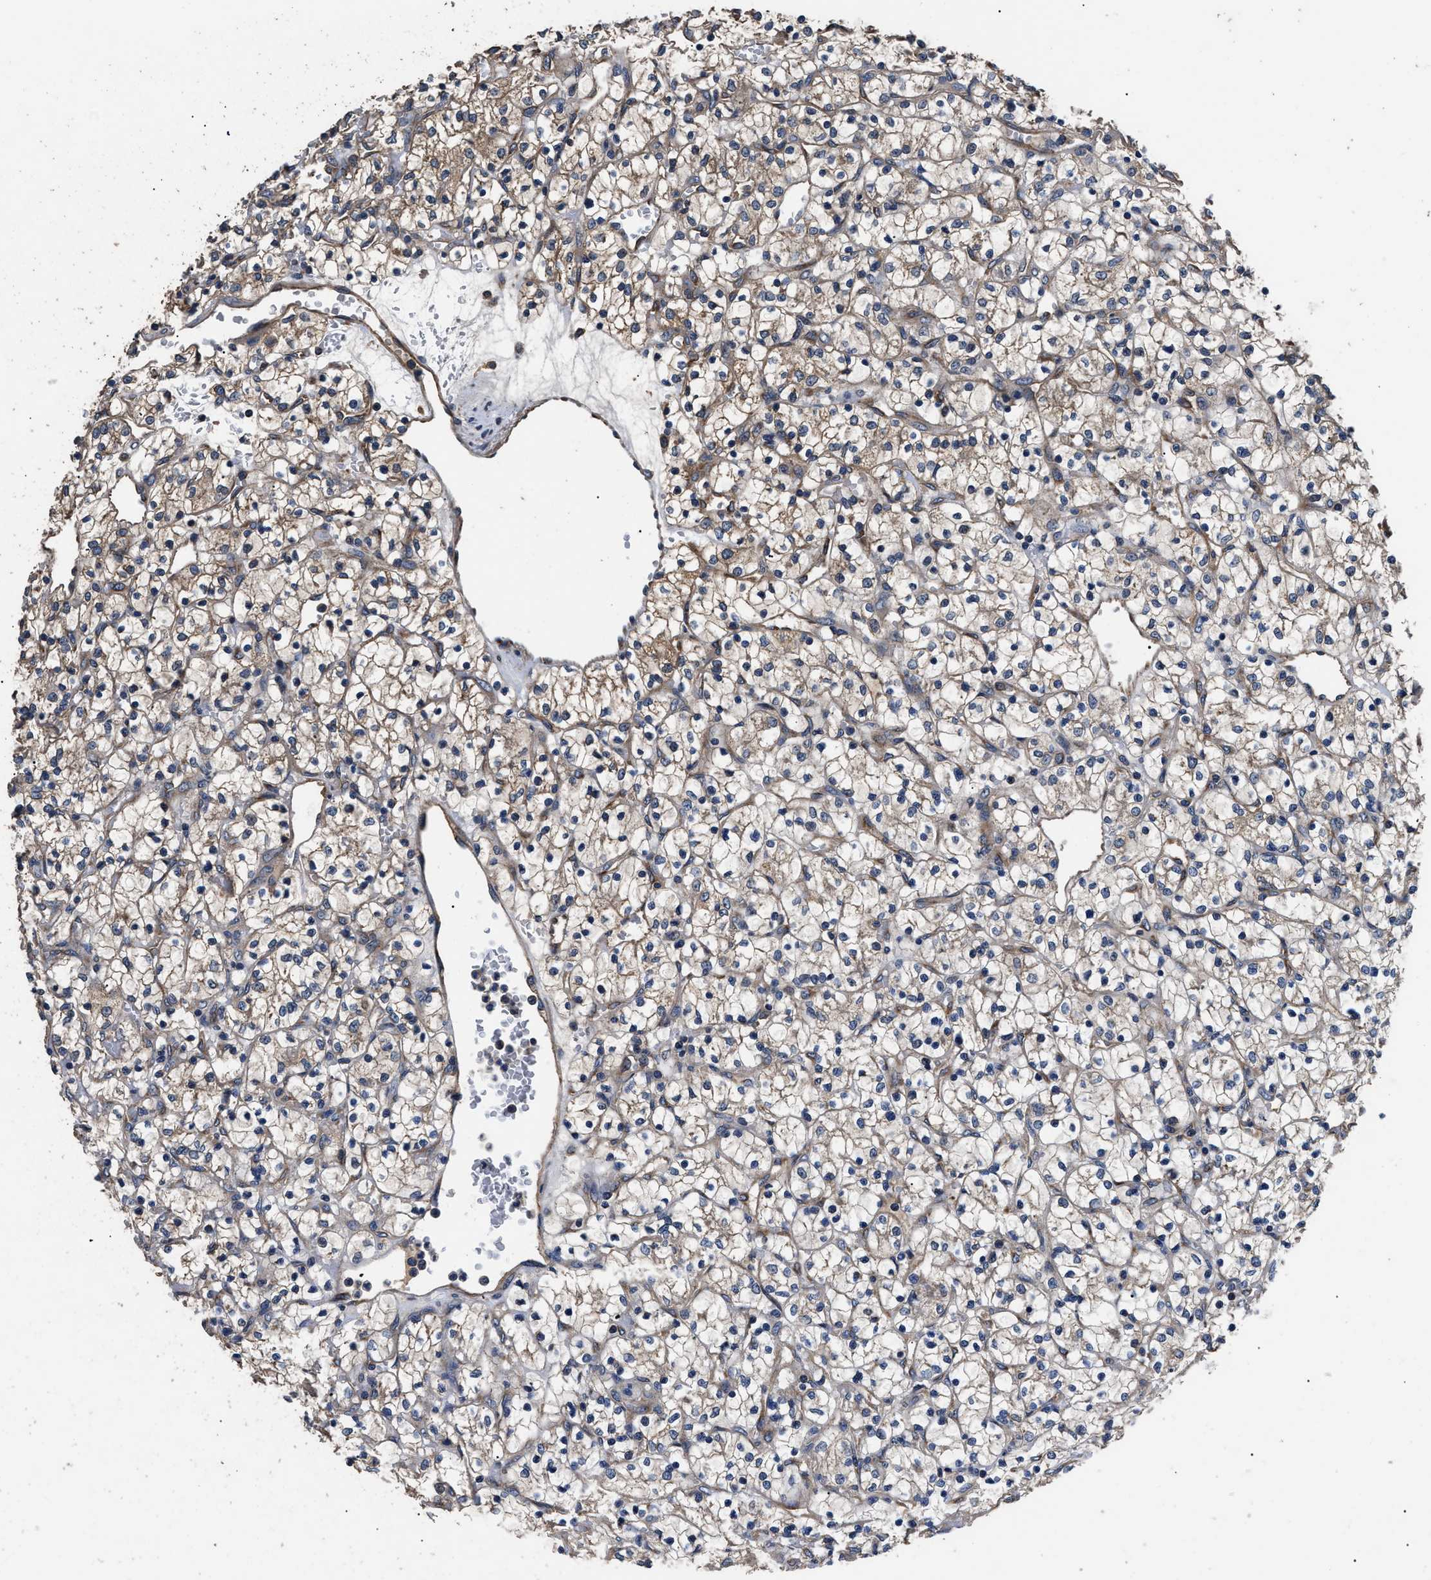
{"staining": {"intensity": "weak", "quantity": "25%-75%", "location": "cytoplasmic/membranous"}, "tissue": "renal cancer", "cell_type": "Tumor cells", "image_type": "cancer", "snomed": [{"axis": "morphology", "description": "Adenocarcinoma, NOS"}, {"axis": "topography", "description": "Kidney"}], "caption": "High-power microscopy captured an IHC image of renal cancer, revealing weak cytoplasmic/membranous positivity in about 25%-75% of tumor cells.", "gene": "DHRS7B", "patient": {"sex": "female", "age": 69}}